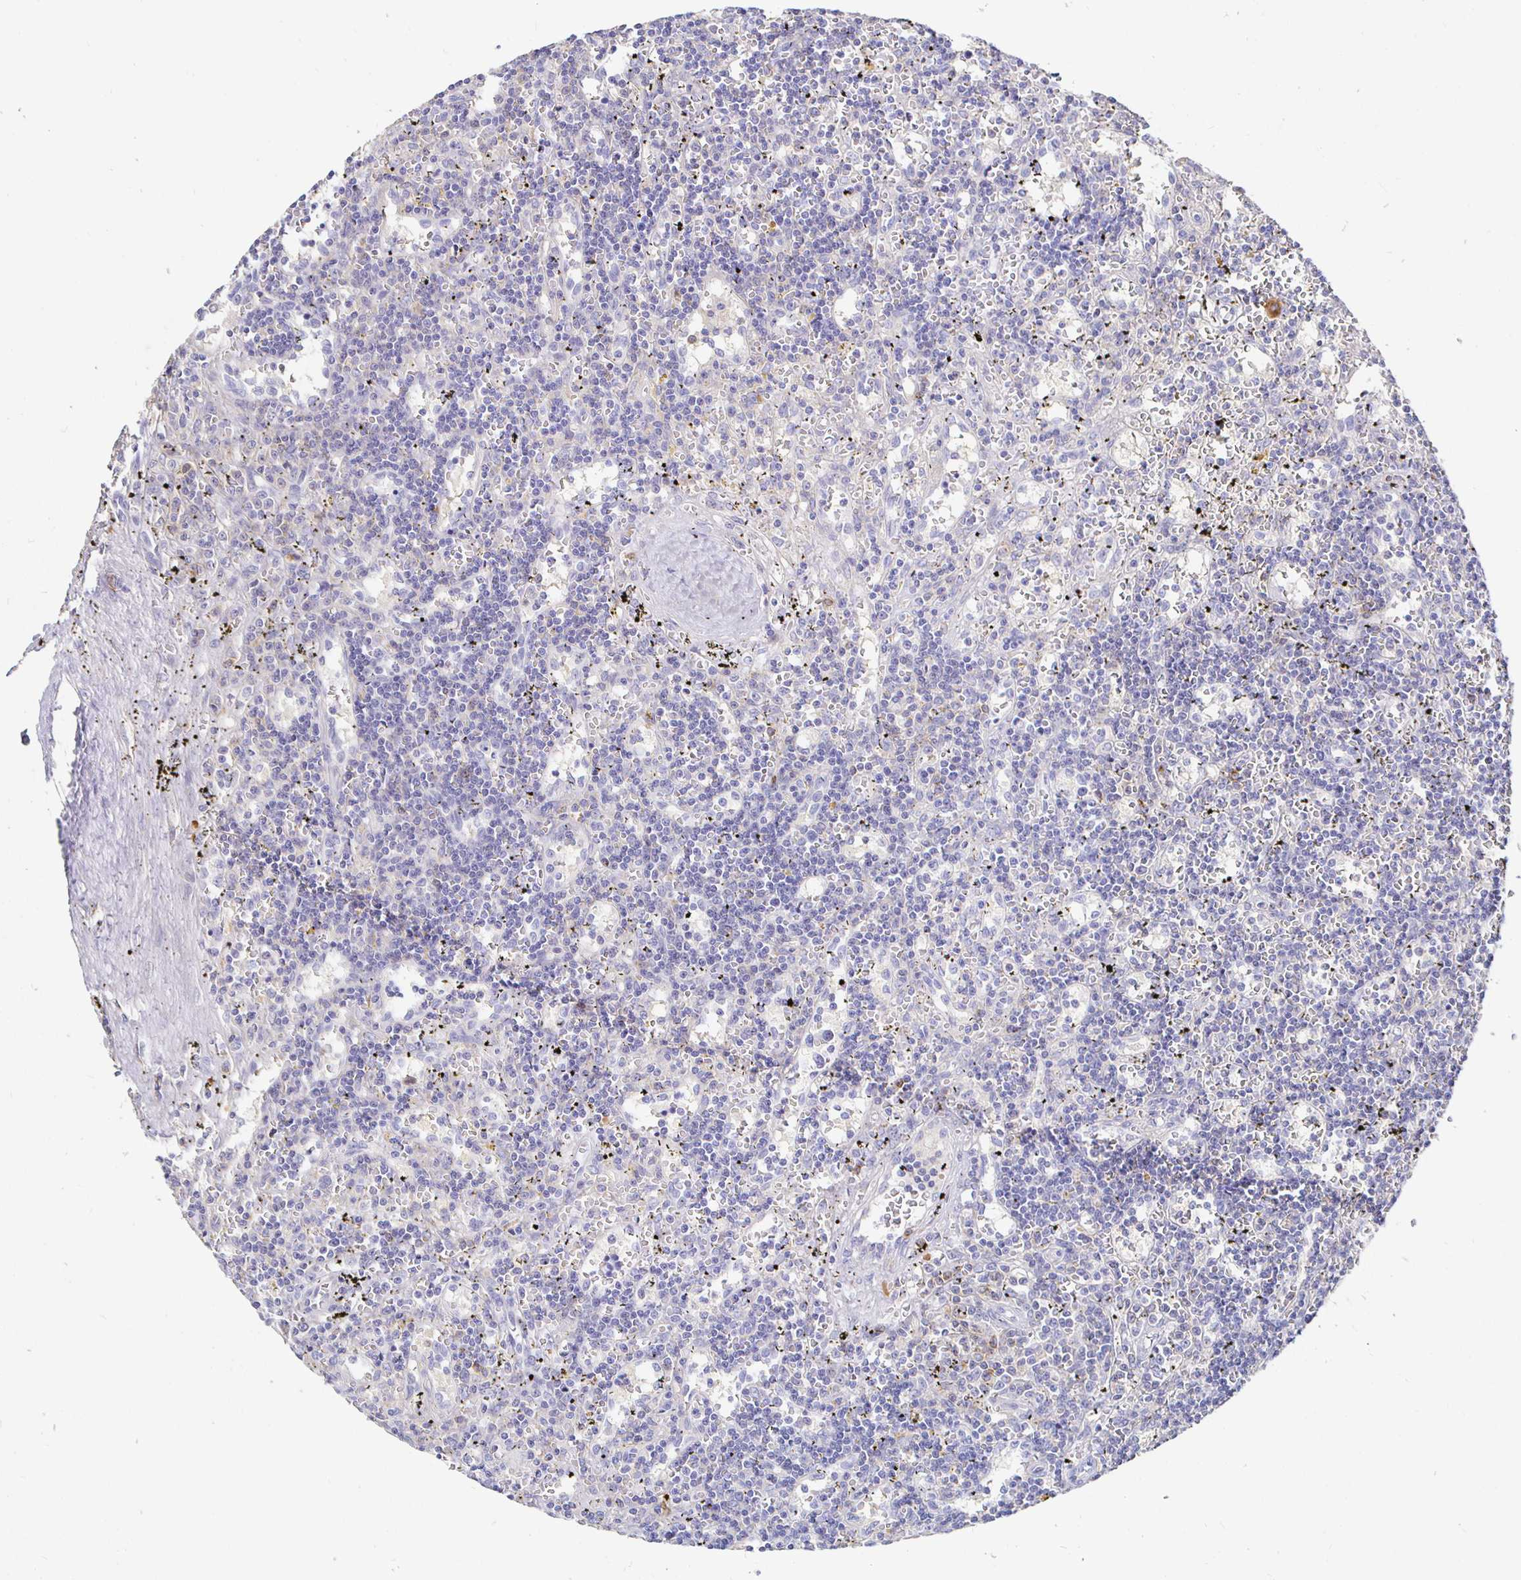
{"staining": {"intensity": "negative", "quantity": "none", "location": "none"}, "tissue": "lymphoma", "cell_type": "Tumor cells", "image_type": "cancer", "snomed": [{"axis": "morphology", "description": "Malignant lymphoma, non-Hodgkin's type, Low grade"}, {"axis": "topography", "description": "Spleen"}], "caption": "Human malignant lymphoma, non-Hodgkin's type (low-grade) stained for a protein using immunohistochemistry (IHC) demonstrates no expression in tumor cells.", "gene": "CXCR3", "patient": {"sex": "male", "age": 60}}